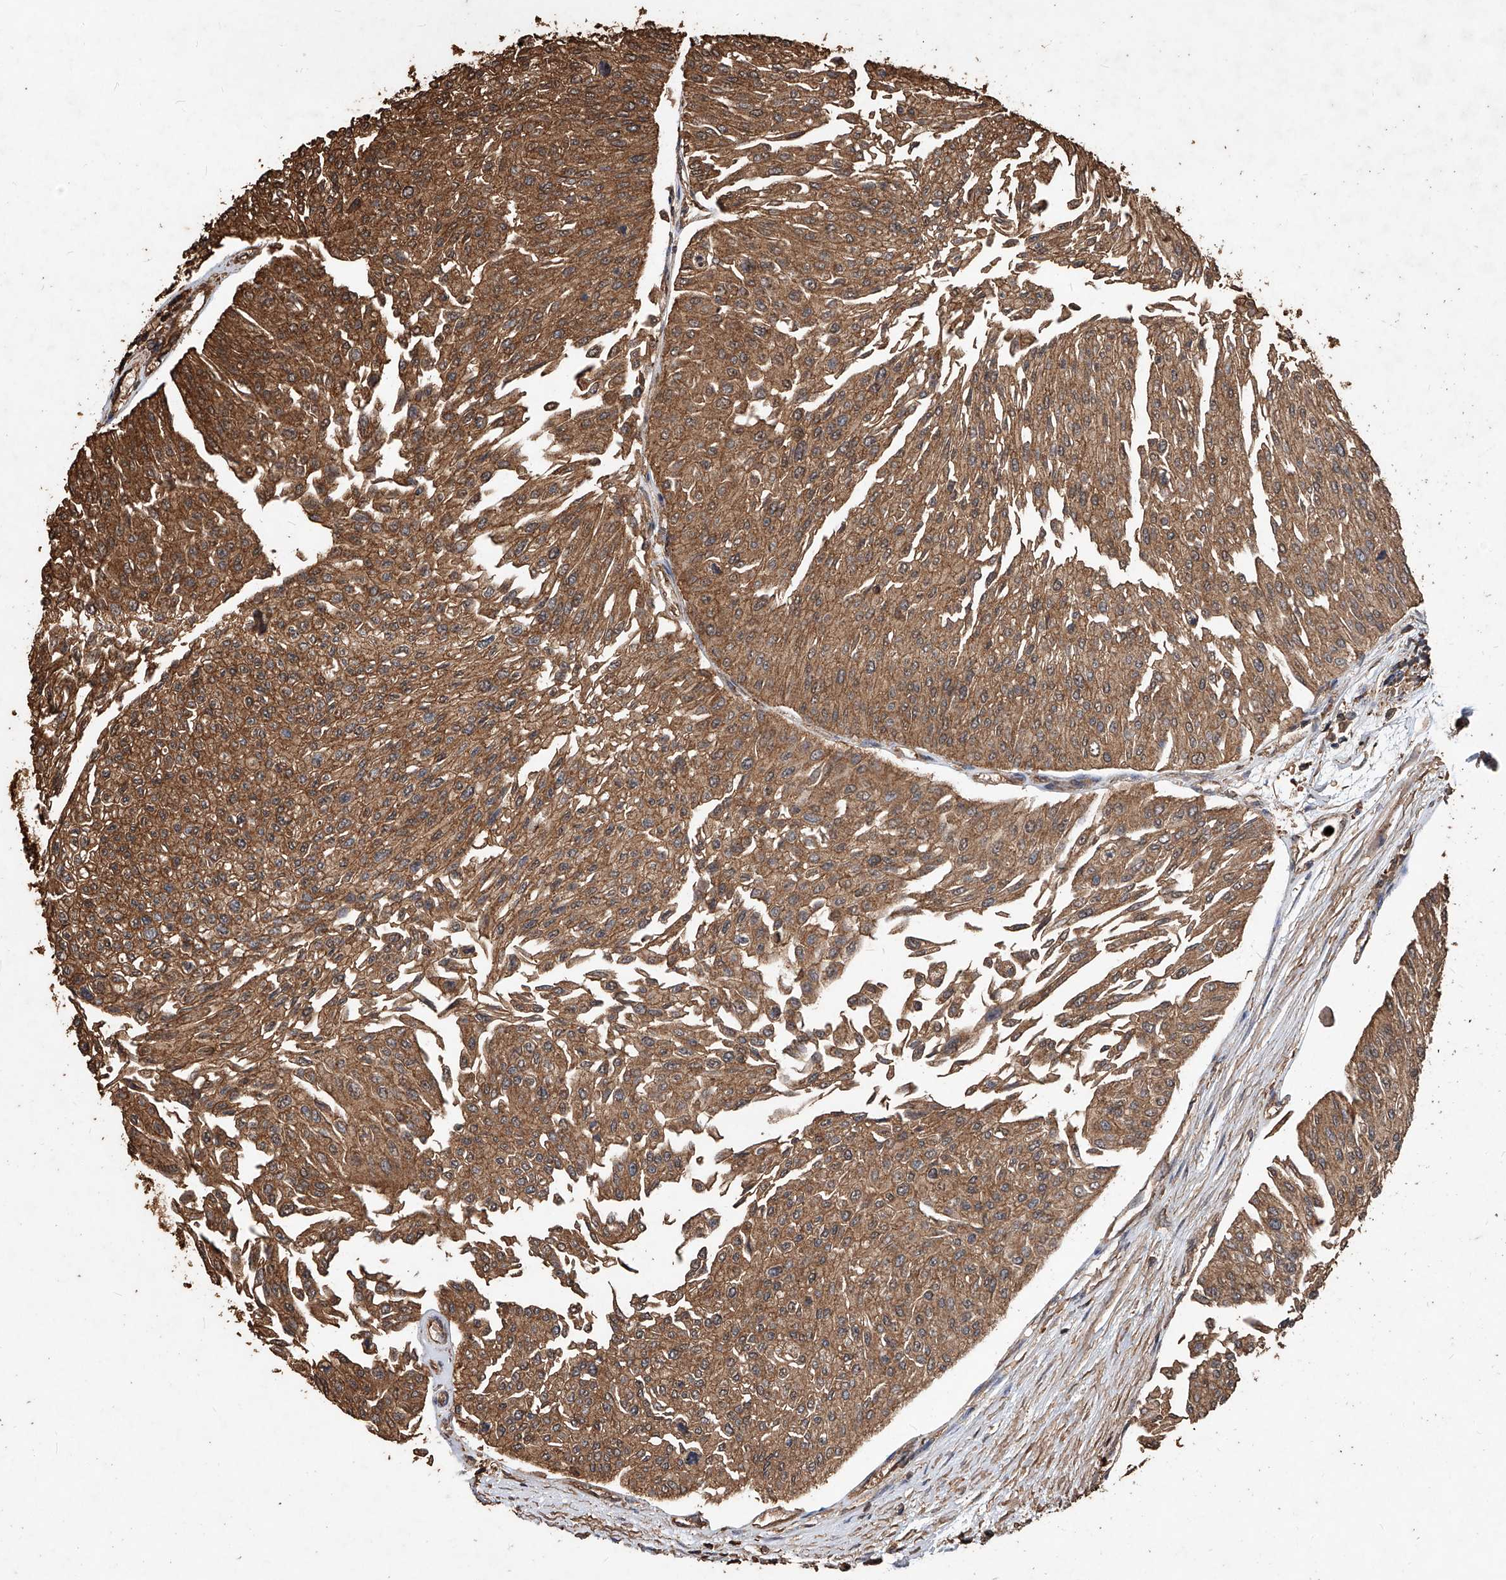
{"staining": {"intensity": "moderate", "quantity": ">75%", "location": "cytoplasmic/membranous"}, "tissue": "urothelial cancer", "cell_type": "Tumor cells", "image_type": "cancer", "snomed": [{"axis": "morphology", "description": "Urothelial carcinoma, Low grade"}, {"axis": "topography", "description": "Urinary bladder"}], "caption": "Moderate cytoplasmic/membranous protein expression is identified in about >75% of tumor cells in urothelial cancer.", "gene": "UCP2", "patient": {"sex": "male", "age": 67}}